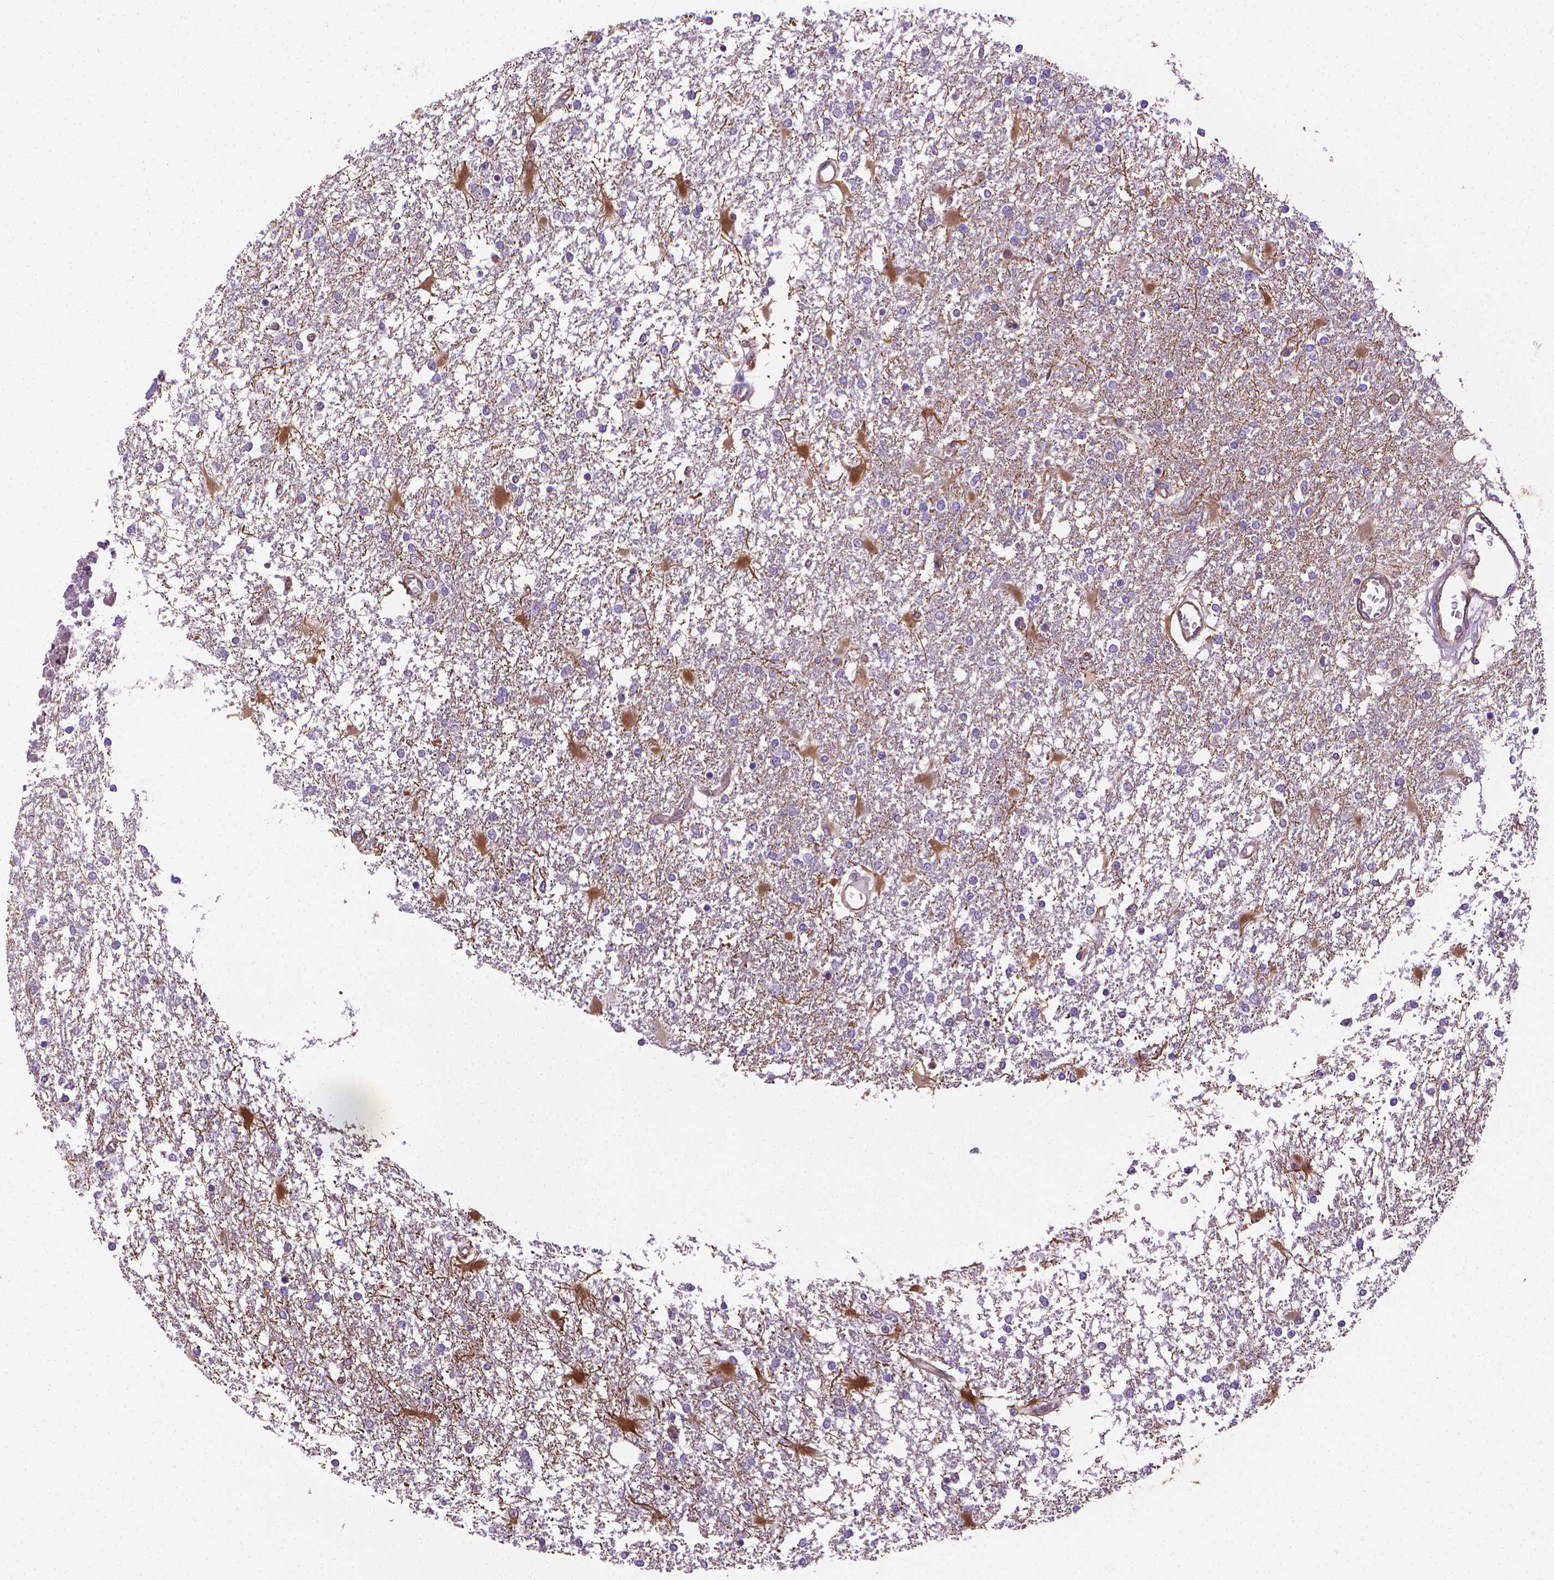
{"staining": {"intensity": "moderate", "quantity": "<25%", "location": "cytoplasmic/membranous"}, "tissue": "glioma", "cell_type": "Tumor cells", "image_type": "cancer", "snomed": [{"axis": "morphology", "description": "Glioma, malignant, High grade"}, {"axis": "topography", "description": "Cerebral cortex"}], "caption": "Malignant glioma (high-grade) was stained to show a protein in brown. There is low levels of moderate cytoplasmic/membranous staining in approximately <25% of tumor cells. (IHC, brightfield microscopy, high magnification).", "gene": "SLC51B", "patient": {"sex": "male", "age": 79}}